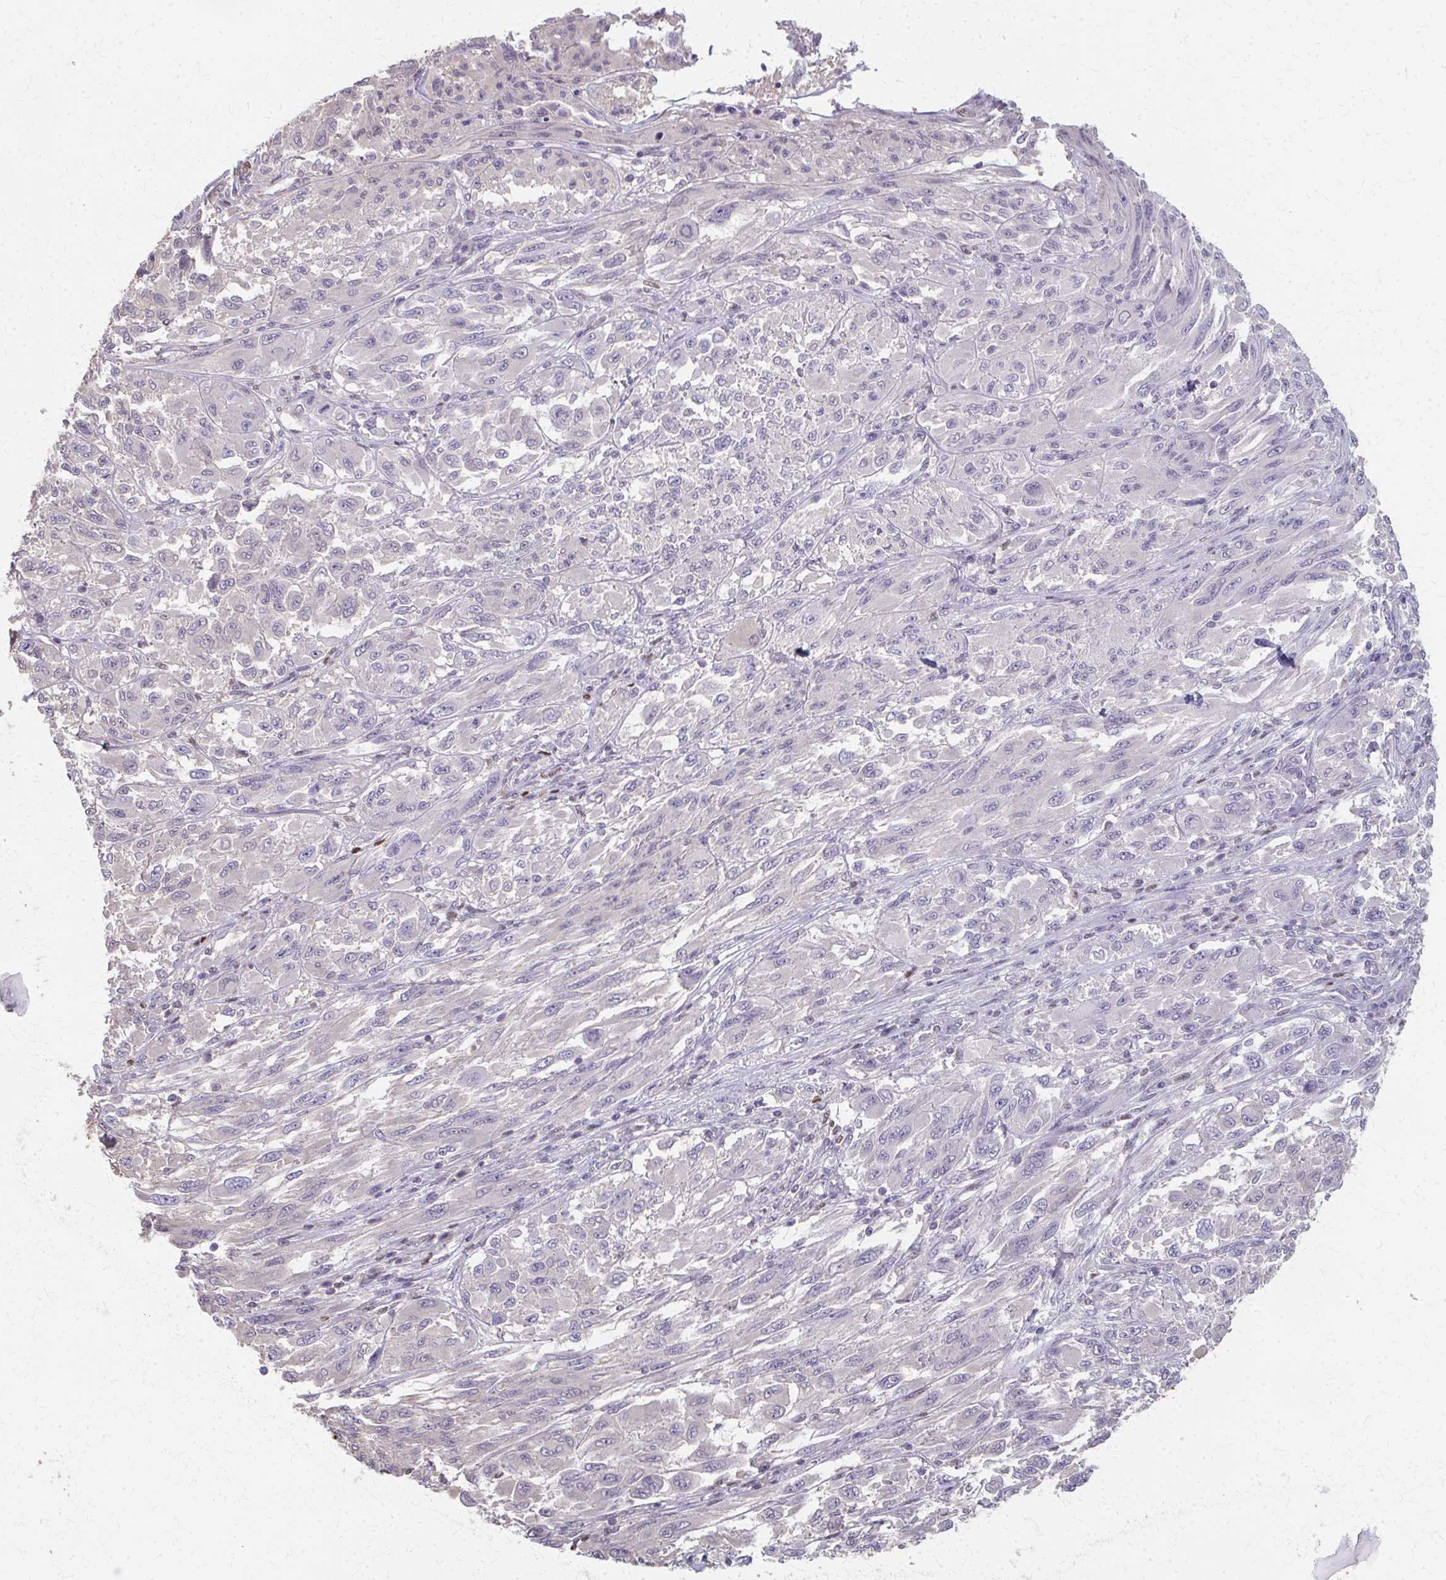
{"staining": {"intensity": "negative", "quantity": "none", "location": "none"}, "tissue": "melanoma", "cell_type": "Tumor cells", "image_type": "cancer", "snomed": [{"axis": "morphology", "description": "Malignant melanoma, NOS"}, {"axis": "topography", "description": "Skin"}], "caption": "Immunohistochemistry (IHC) micrograph of human malignant melanoma stained for a protein (brown), which demonstrates no staining in tumor cells. Nuclei are stained in blue.", "gene": "RABGAP1L", "patient": {"sex": "female", "age": 91}}